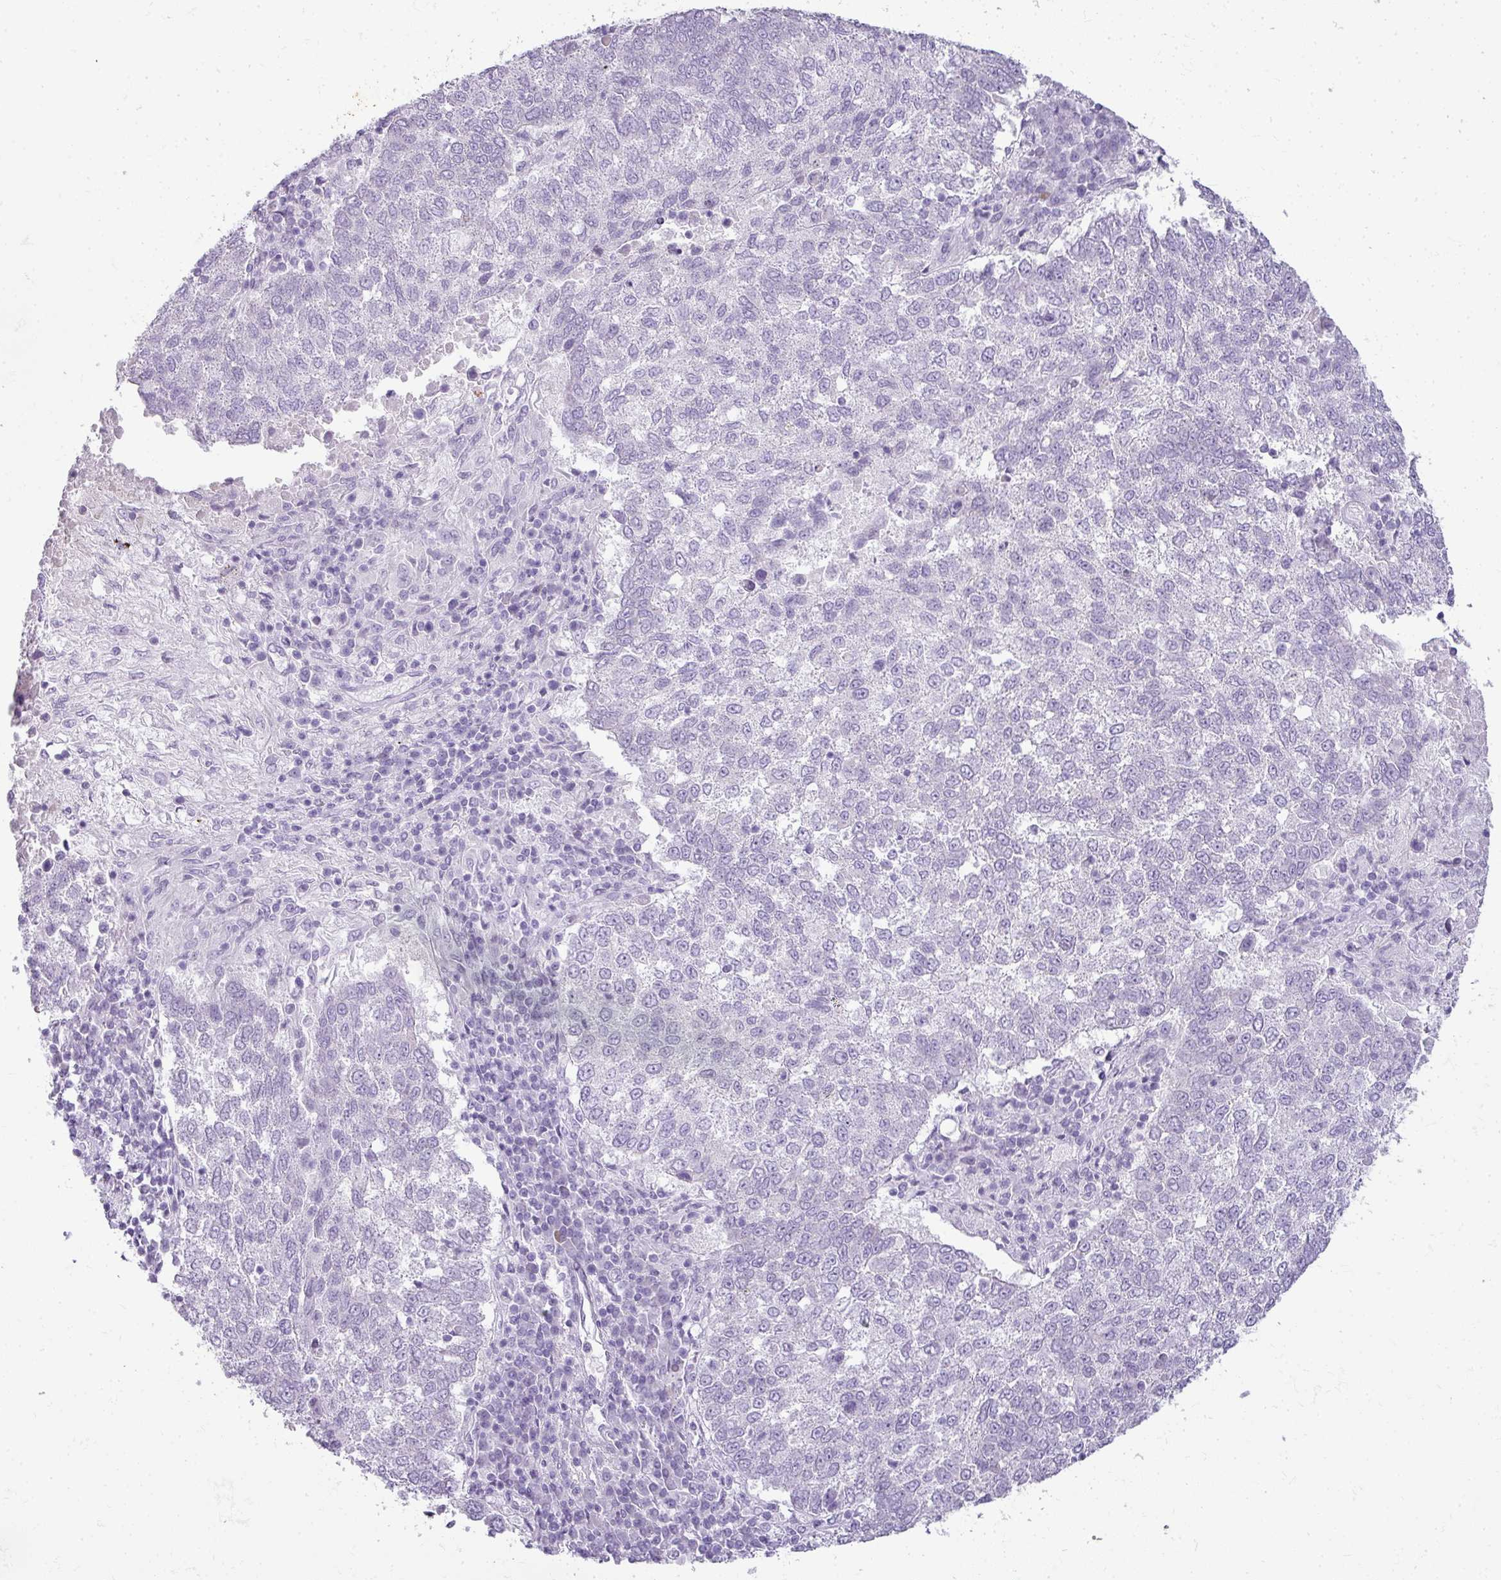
{"staining": {"intensity": "negative", "quantity": "none", "location": "none"}, "tissue": "lung cancer", "cell_type": "Tumor cells", "image_type": "cancer", "snomed": [{"axis": "morphology", "description": "Squamous cell carcinoma, NOS"}, {"axis": "topography", "description": "Lung"}], "caption": "An image of squamous cell carcinoma (lung) stained for a protein exhibits no brown staining in tumor cells.", "gene": "RBMY1F", "patient": {"sex": "male", "age": 73}}